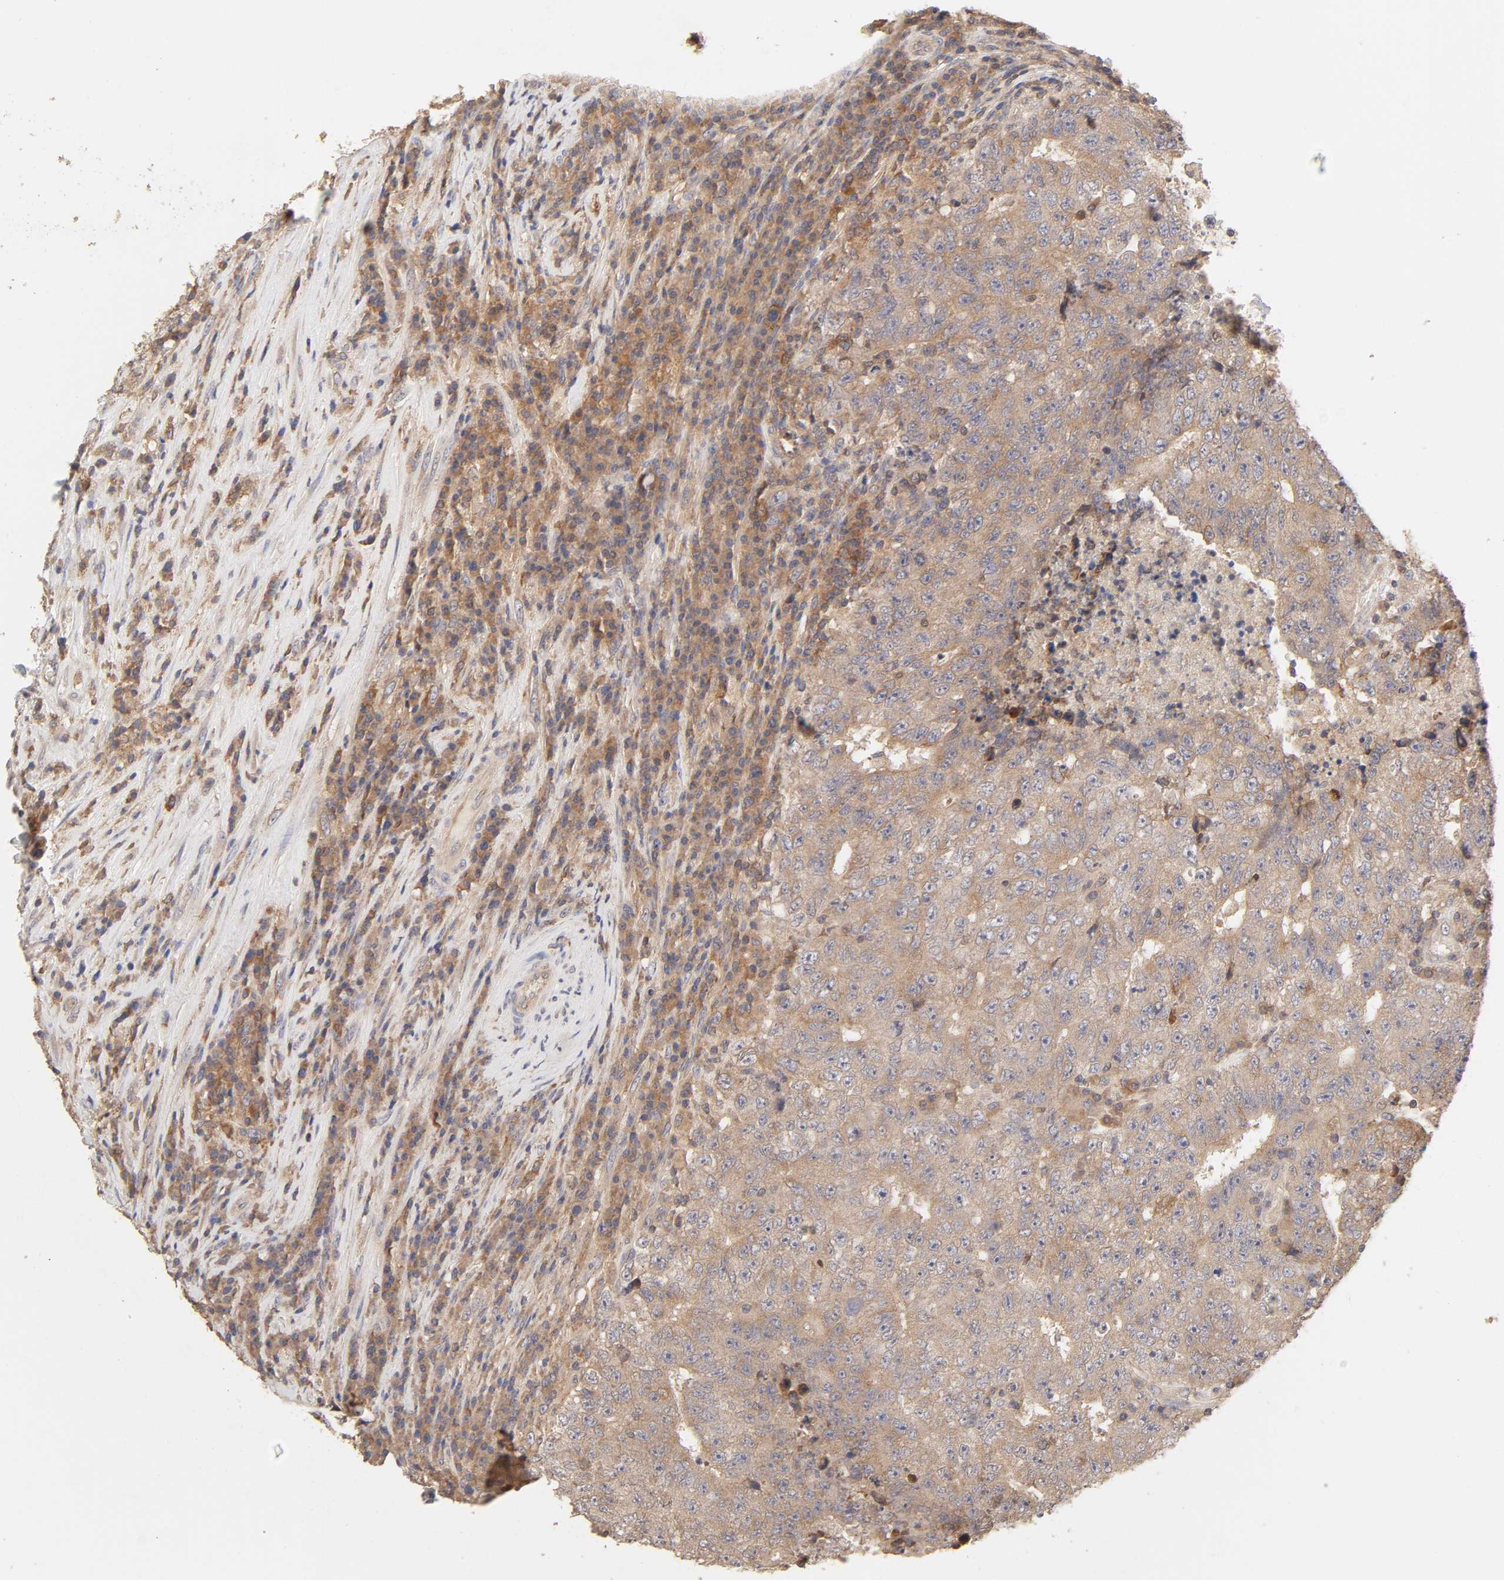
{"staining": {"intensity": "weak", "quantity": ">75%", "location": "cytoplasmic/membranous"}, "tissue": "testis cancer", "cell_type": "Tumor cells", "image_type": "cancer", "snomed": [{"axis": "morphology", "description": "Necrosis, NOS"}, {"axis": "morphology", "description": "Carcinoma, Embryonal, NOS"}, {"axis": "topography", "description": "Testis"}], "caption": "Protein expression analysis of testis cancer (embryonal carcinoma) reveals weak cytoplasmic/membranous expression in approximately >75% of tumor cells.", "gene": "AP1G2", "patient": {"sex": "male", "age": 19}}